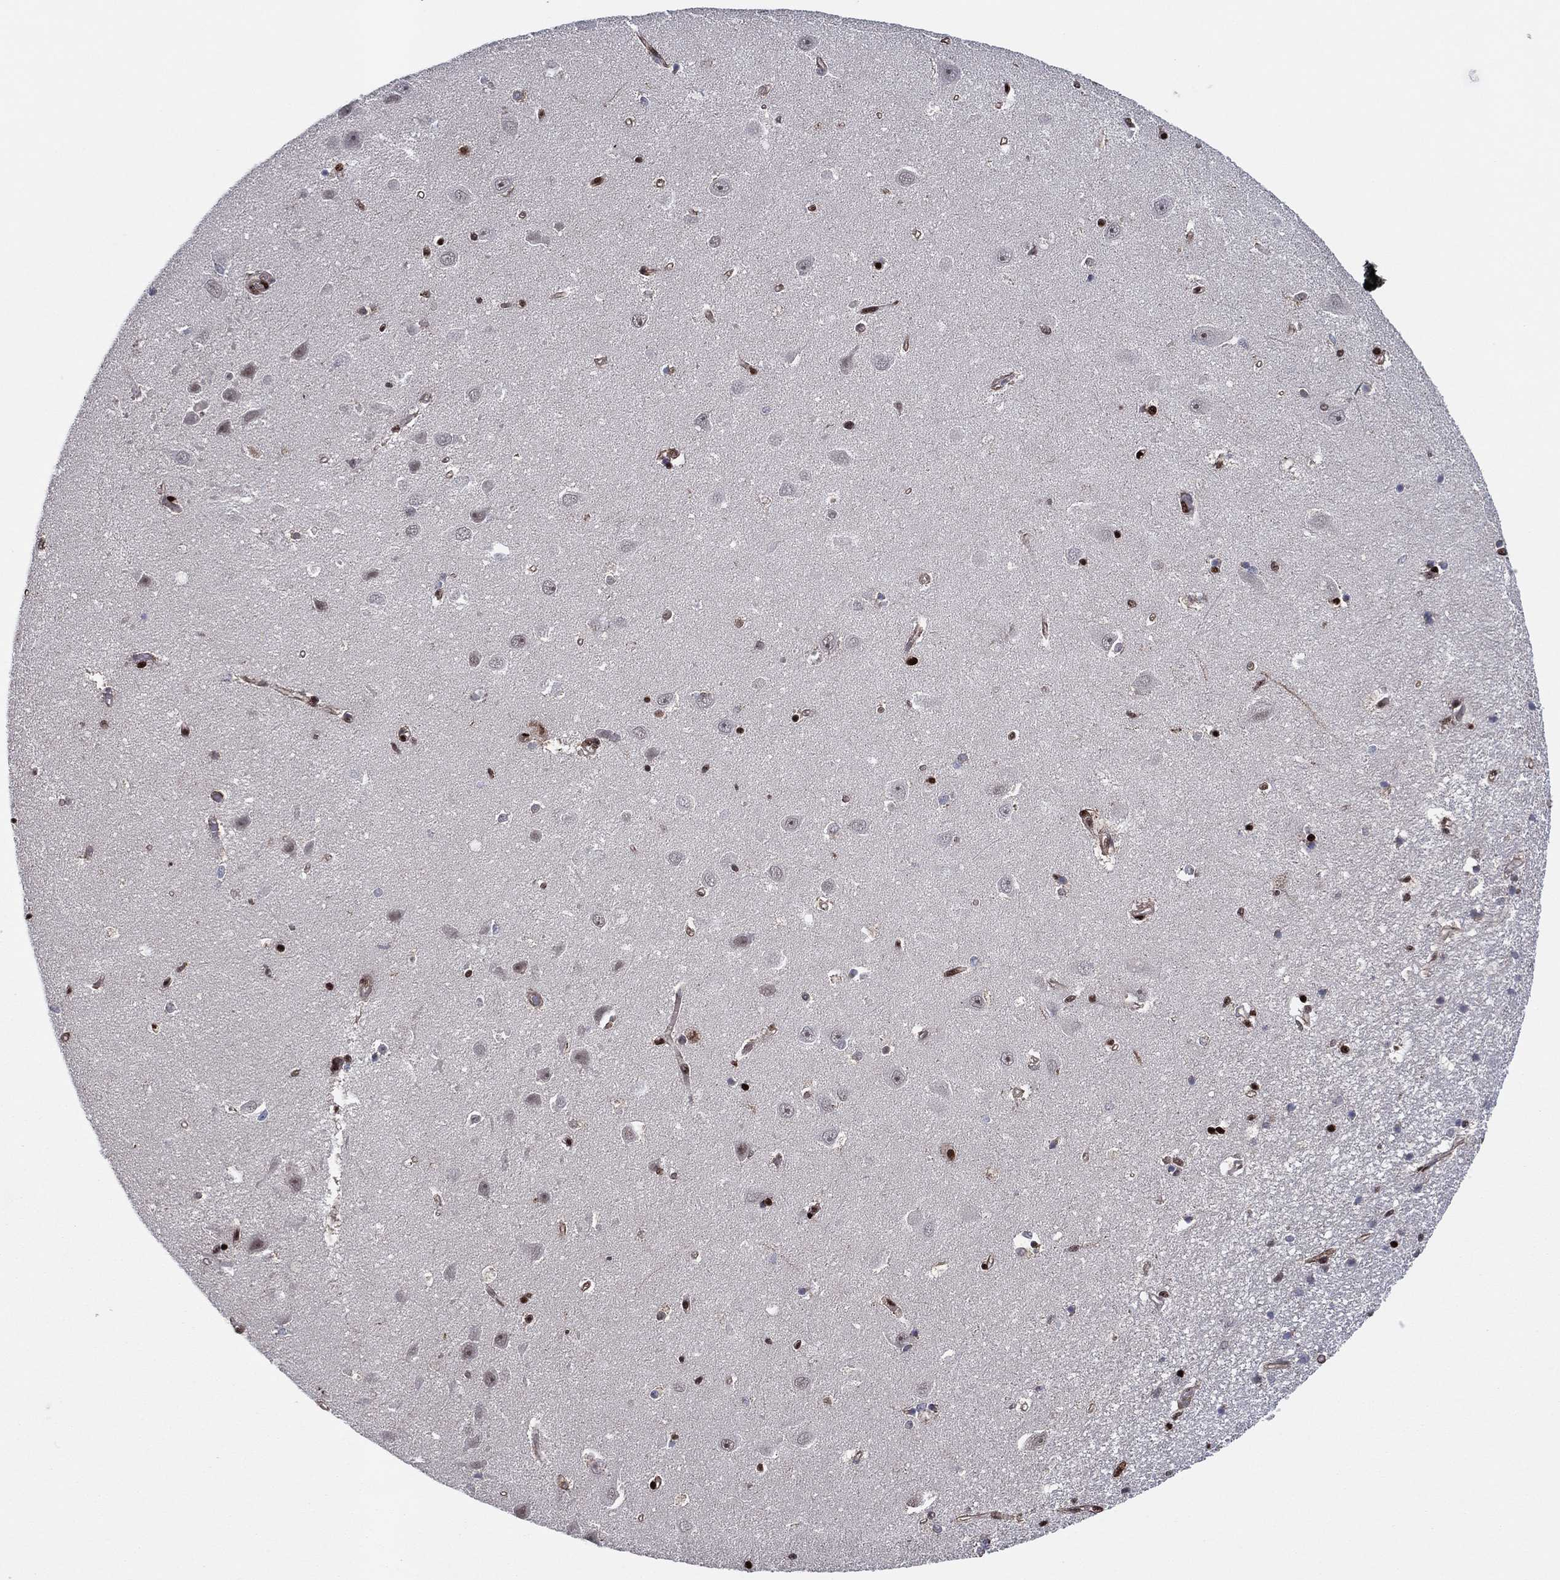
{"staining": {"intensity": "strong", "quantity": "<25%", "location": "nuclear"}, "tissue": "hippocampus", "cell_type": "Glial cells", "image_type": "normal", "snomed": [{"axis": "morphology", "description": "Normal tissue, NOS"}, {"axis": "topography", "description": "Hippocampus"}], "caption": "IHC (DAB (3,3'-diaminobenzidine)) staining of unremarkable hippocampus exhibits strong nuclear protein staining in approximately <25% of glial cells. (DAB = brown stain, brightfield microscopy at high magnification).", "gene": "TP53BP1", "patient": {"sex": "female", "age": 64}}